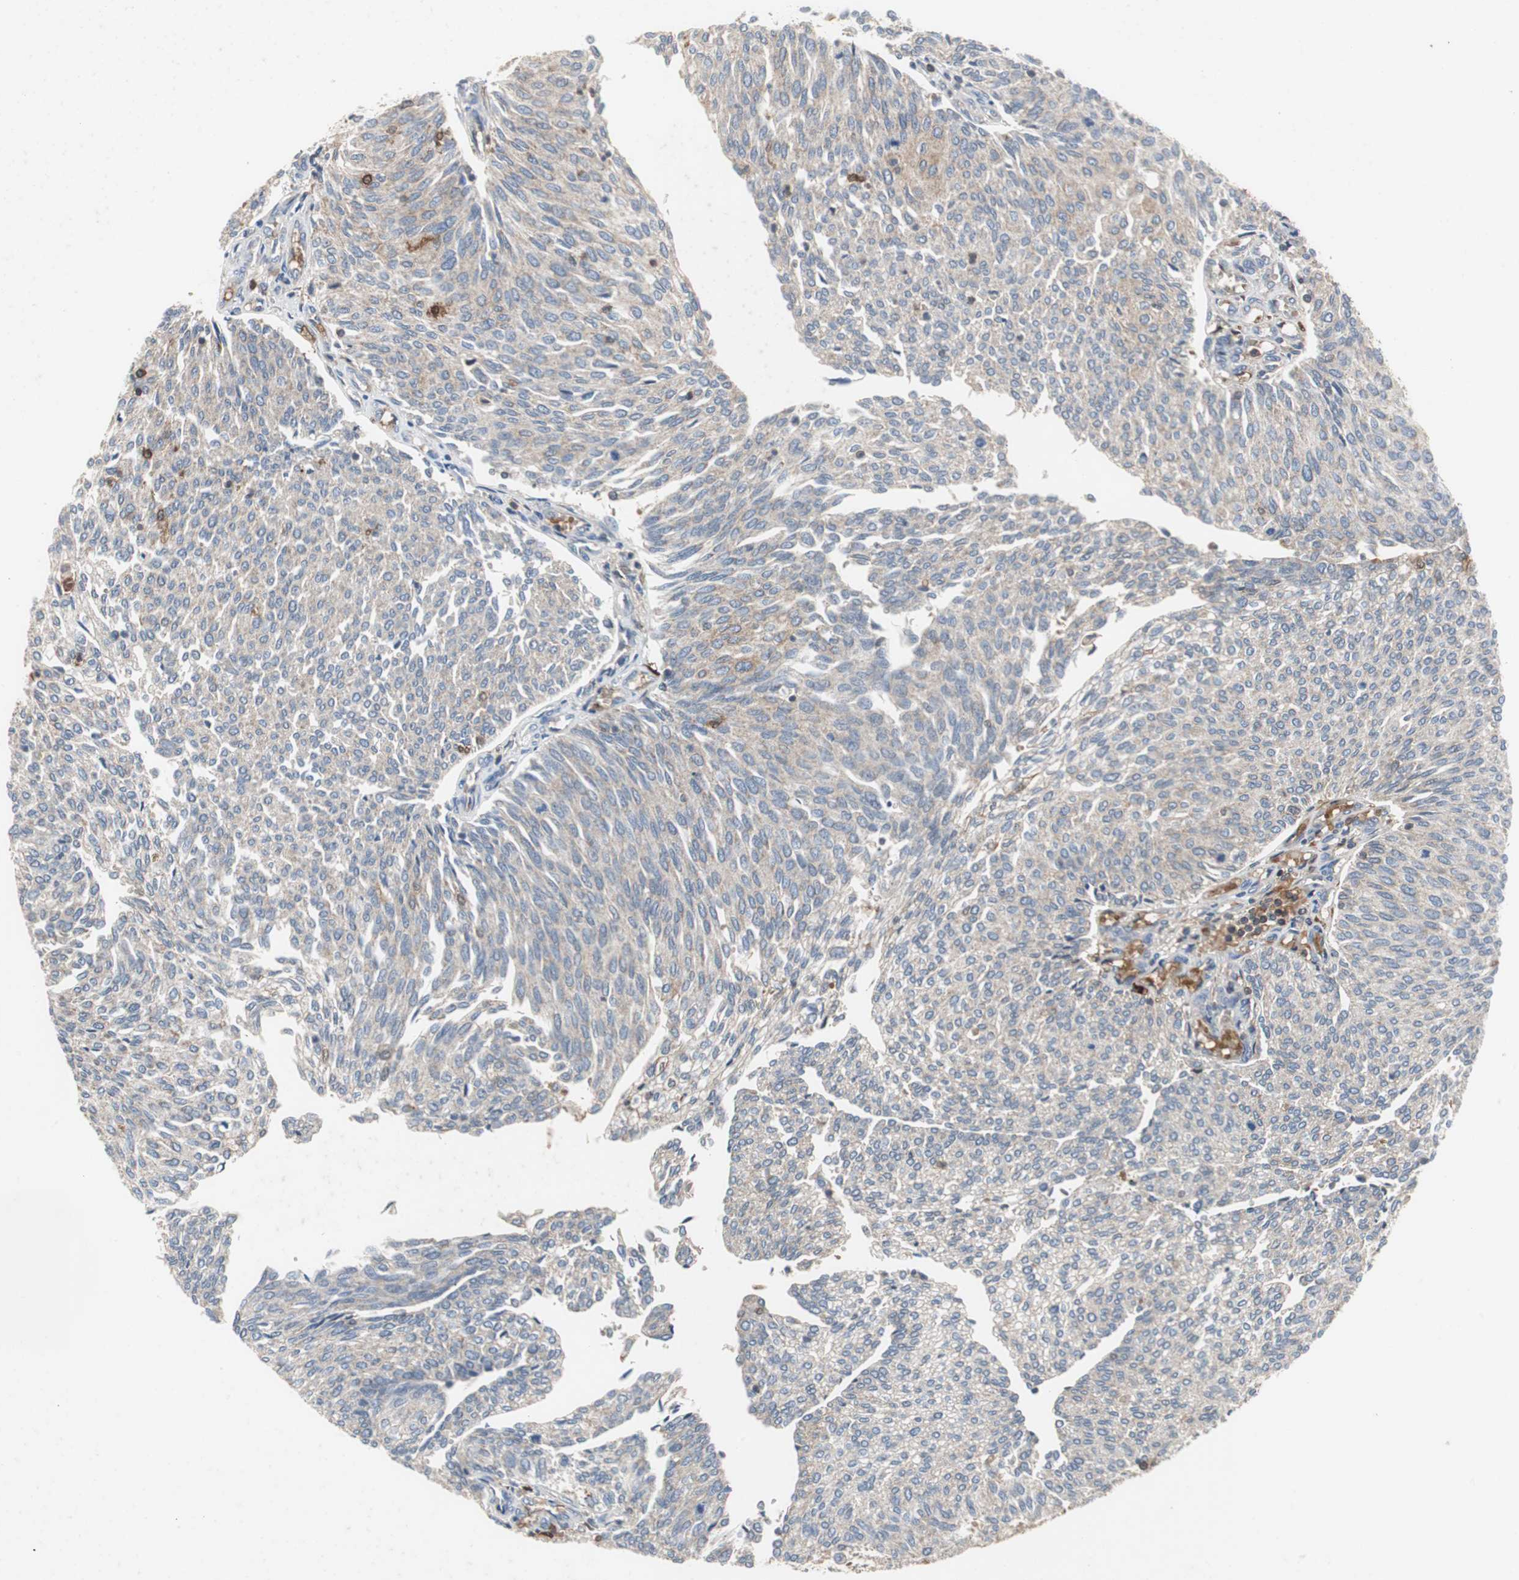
{"staining": {"intensity": "weak", "quantity": "25%-75%", "location": "cytoplasmic/membranous"}, "tissue": "urothelial cancer", "cell_type": "Tumor cells", "image_type": "cancer", "snomed": [{"axis": "morphology", "description": "Urothelial carcinoma, Low grade"}, {"axis": "topography", "description": "Urinary bladder"}], "caption": "A low amount of weak cytoplasmic/membranous expression is seen in about 25%-75% of tumor cells in urothelial carcinoma (low-grade) tissue.", "gene": "CALB2", "patient": {"sex": "female", "age": 79}}